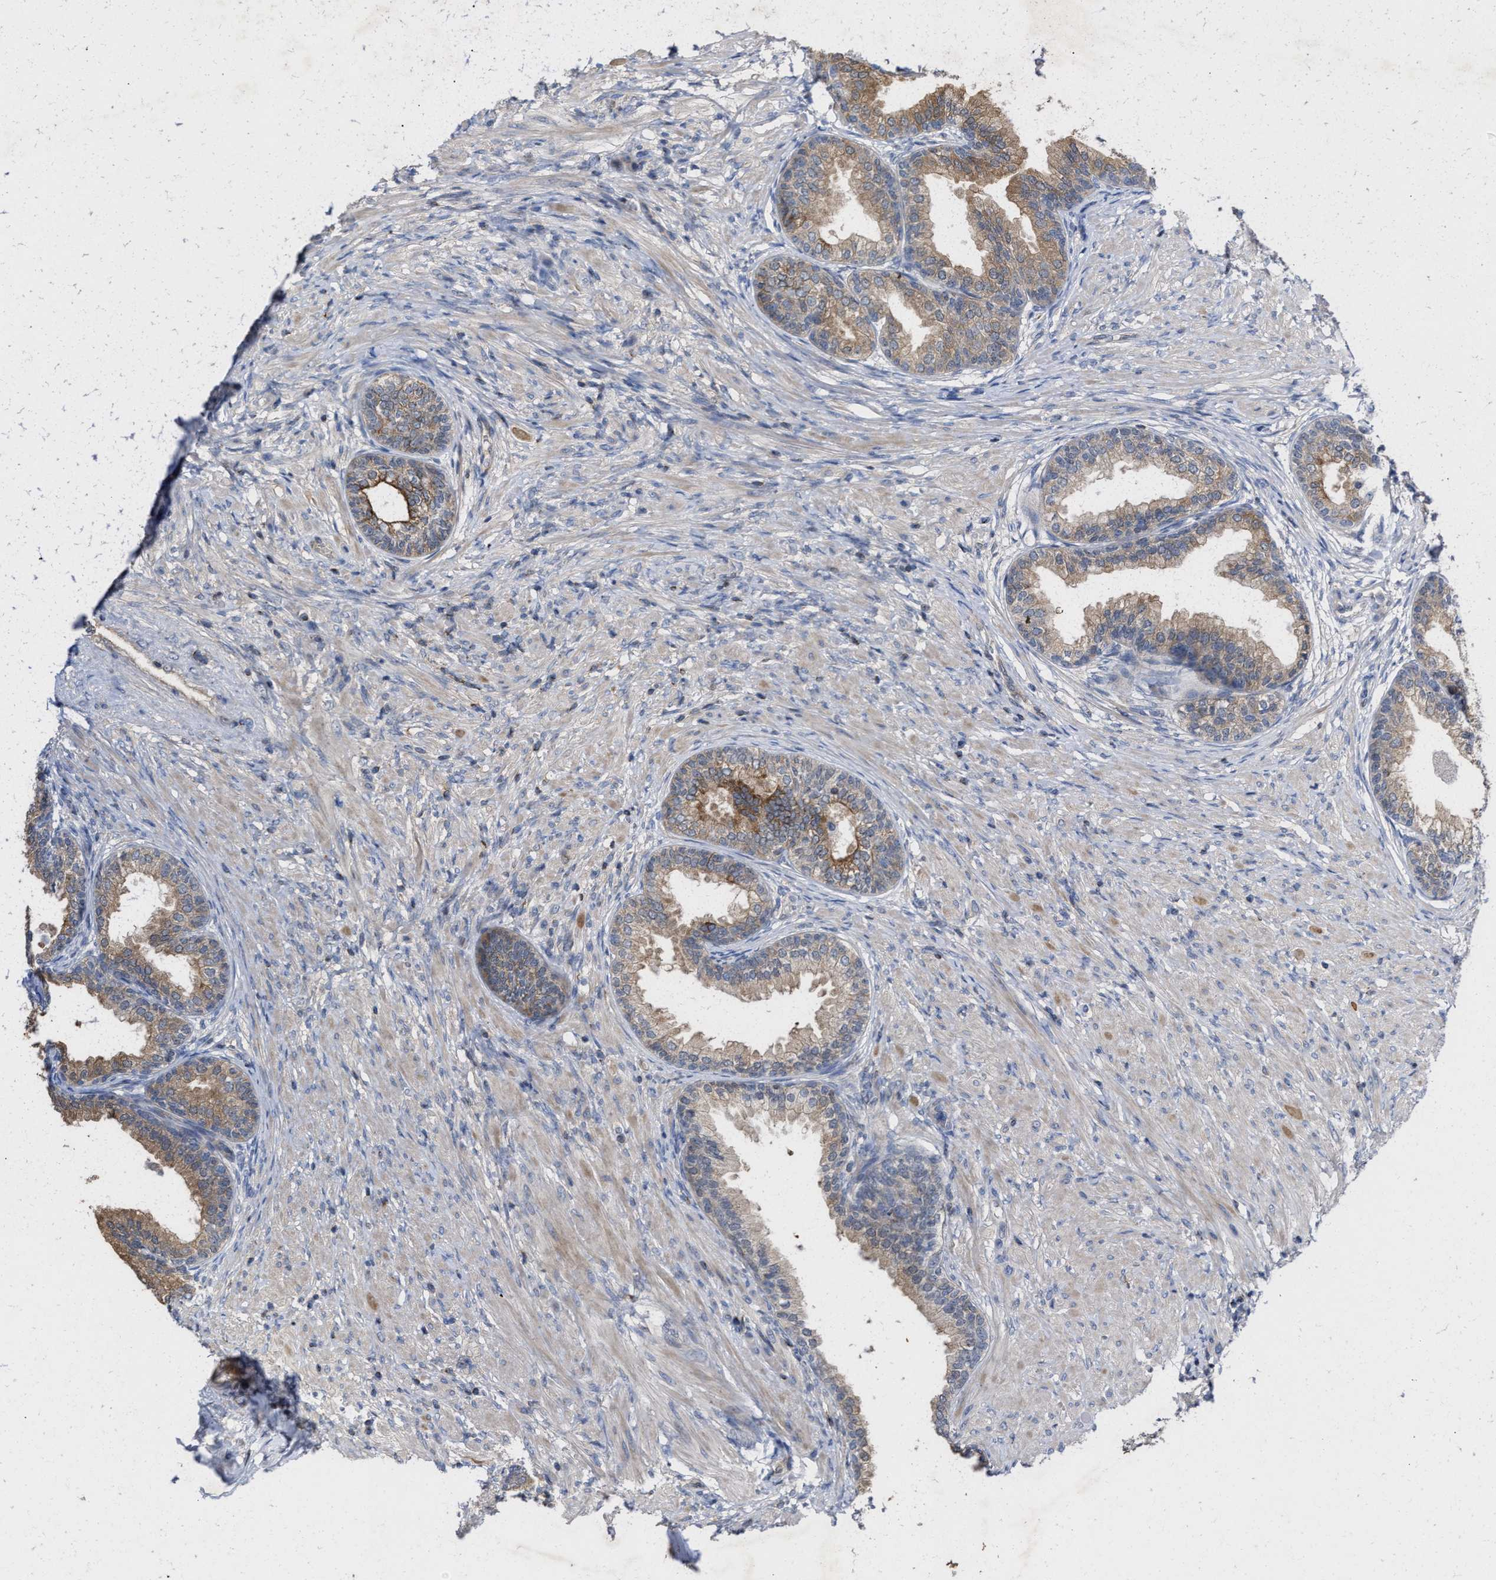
{"staining": {"intensity": "moderate", "quantity": ">75%", "location": "cytoplasmic/membranous"}, "tissue": "prostate", "cell_type": "Glandular cells", "image_type": "normal", "snomed": [{"axis": "morphology", "description": "Normal tissue, NOS"}, {"axis": "topography", "description": "Prostate"}], "caption": "Glandular cells show medium levels of moderate cytoplasmic/membranous staining in about >75% of cells in normal prostate. Nuclei are stained in blue.", "gene": "BBLN", "patient": {"sex": "male", "age": 76}}